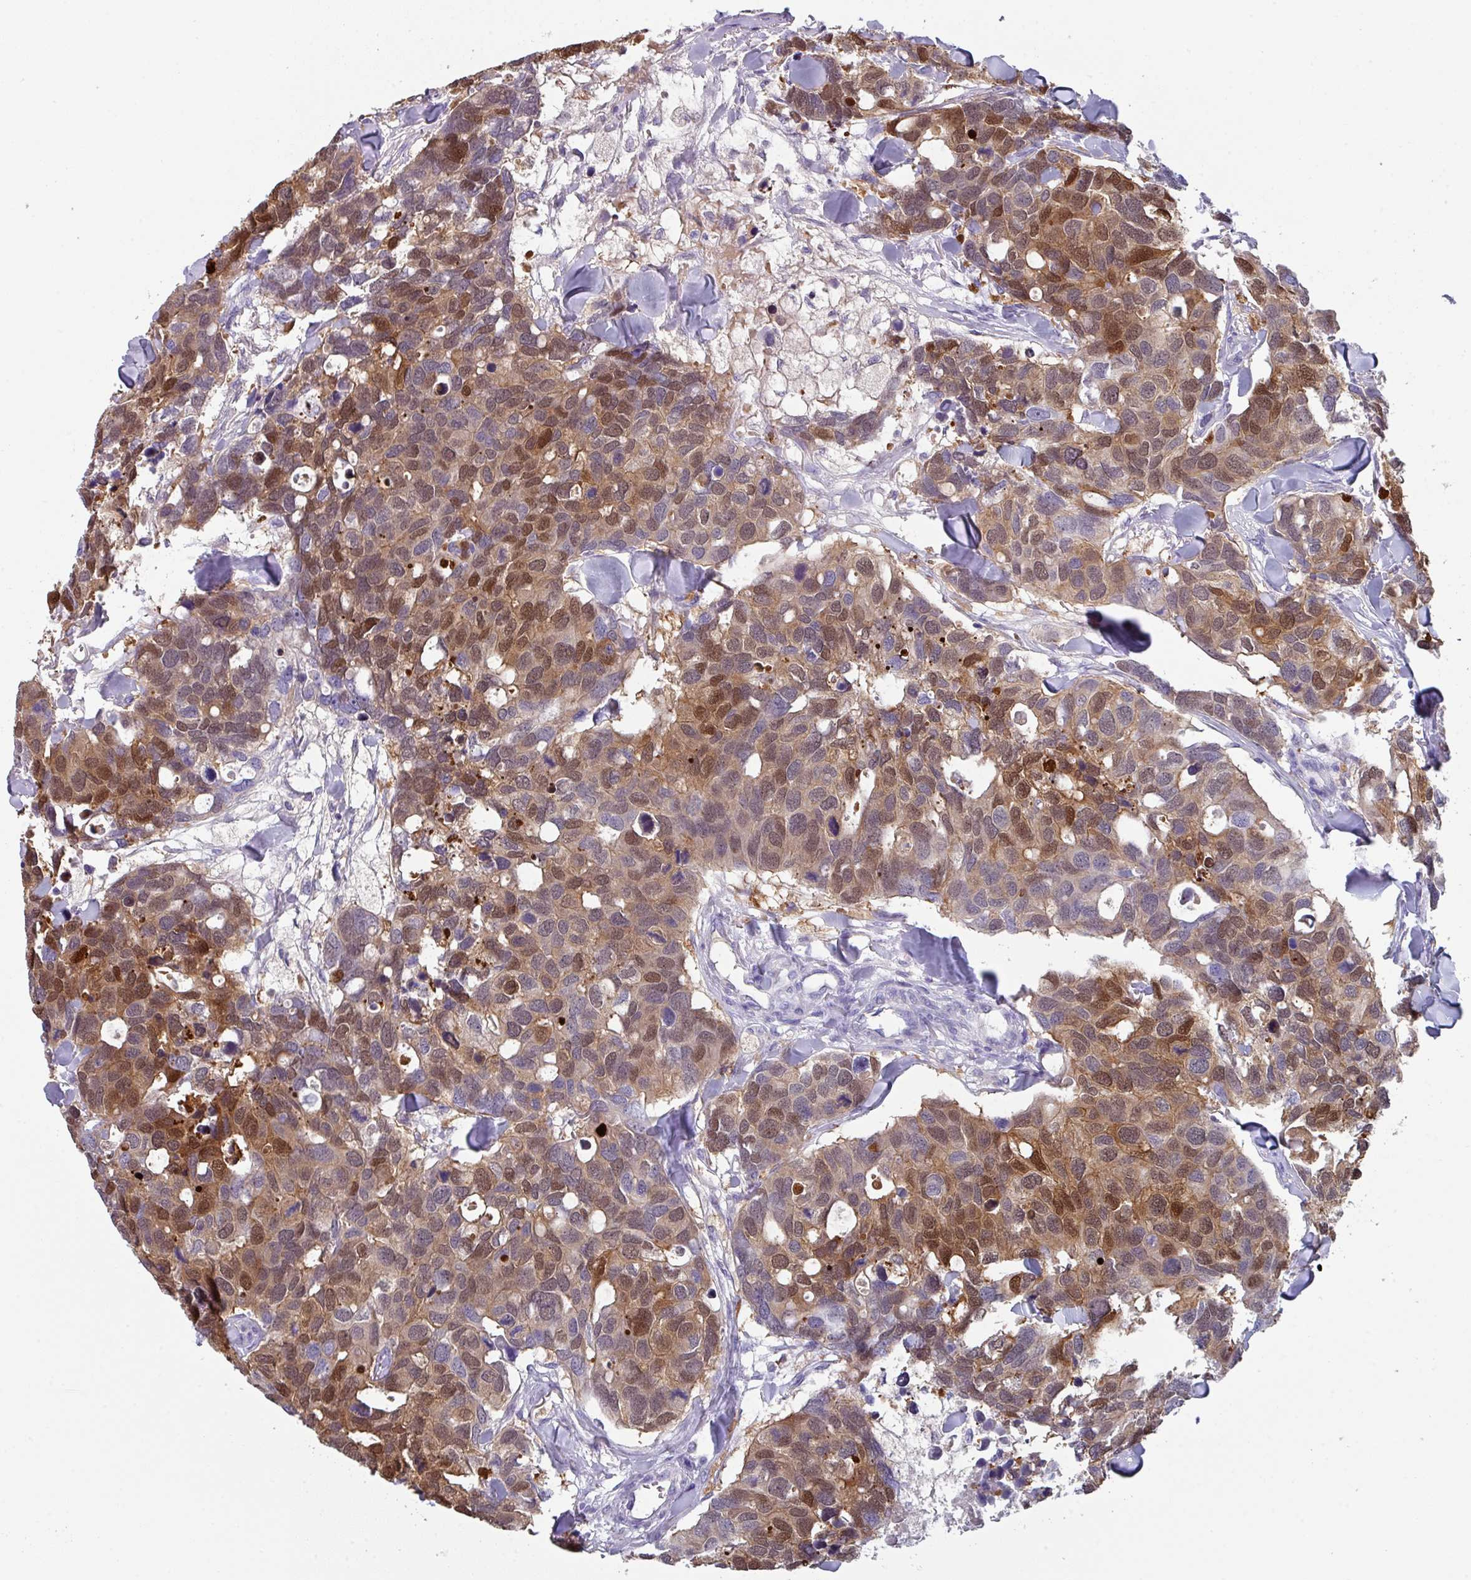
{"staining": {"intensity": "moderate", "quantity": "25%-75%", "location": "cytoplasmic/membranous,nuclear"}, "tissue": "breast cancer", "cell_type": "Tumor cells", "image_type": "cancer", "snomed": [{"axis": "morphology", "description": "Duct carcinoma"}, {"axis": "topography", "description": "Breast"}], "caption": "Immunohistochemistry (DAB (3,3'-diaminobenzidine)) staining of breast invasive ductal carcinoma exhibits moderate cytoplasmic/membranous and nuclear protein positivity in approximately 25%-75% of tumor cells.", "gene": "DEFB115", "patient": {"sex": "female", "age": 83}}